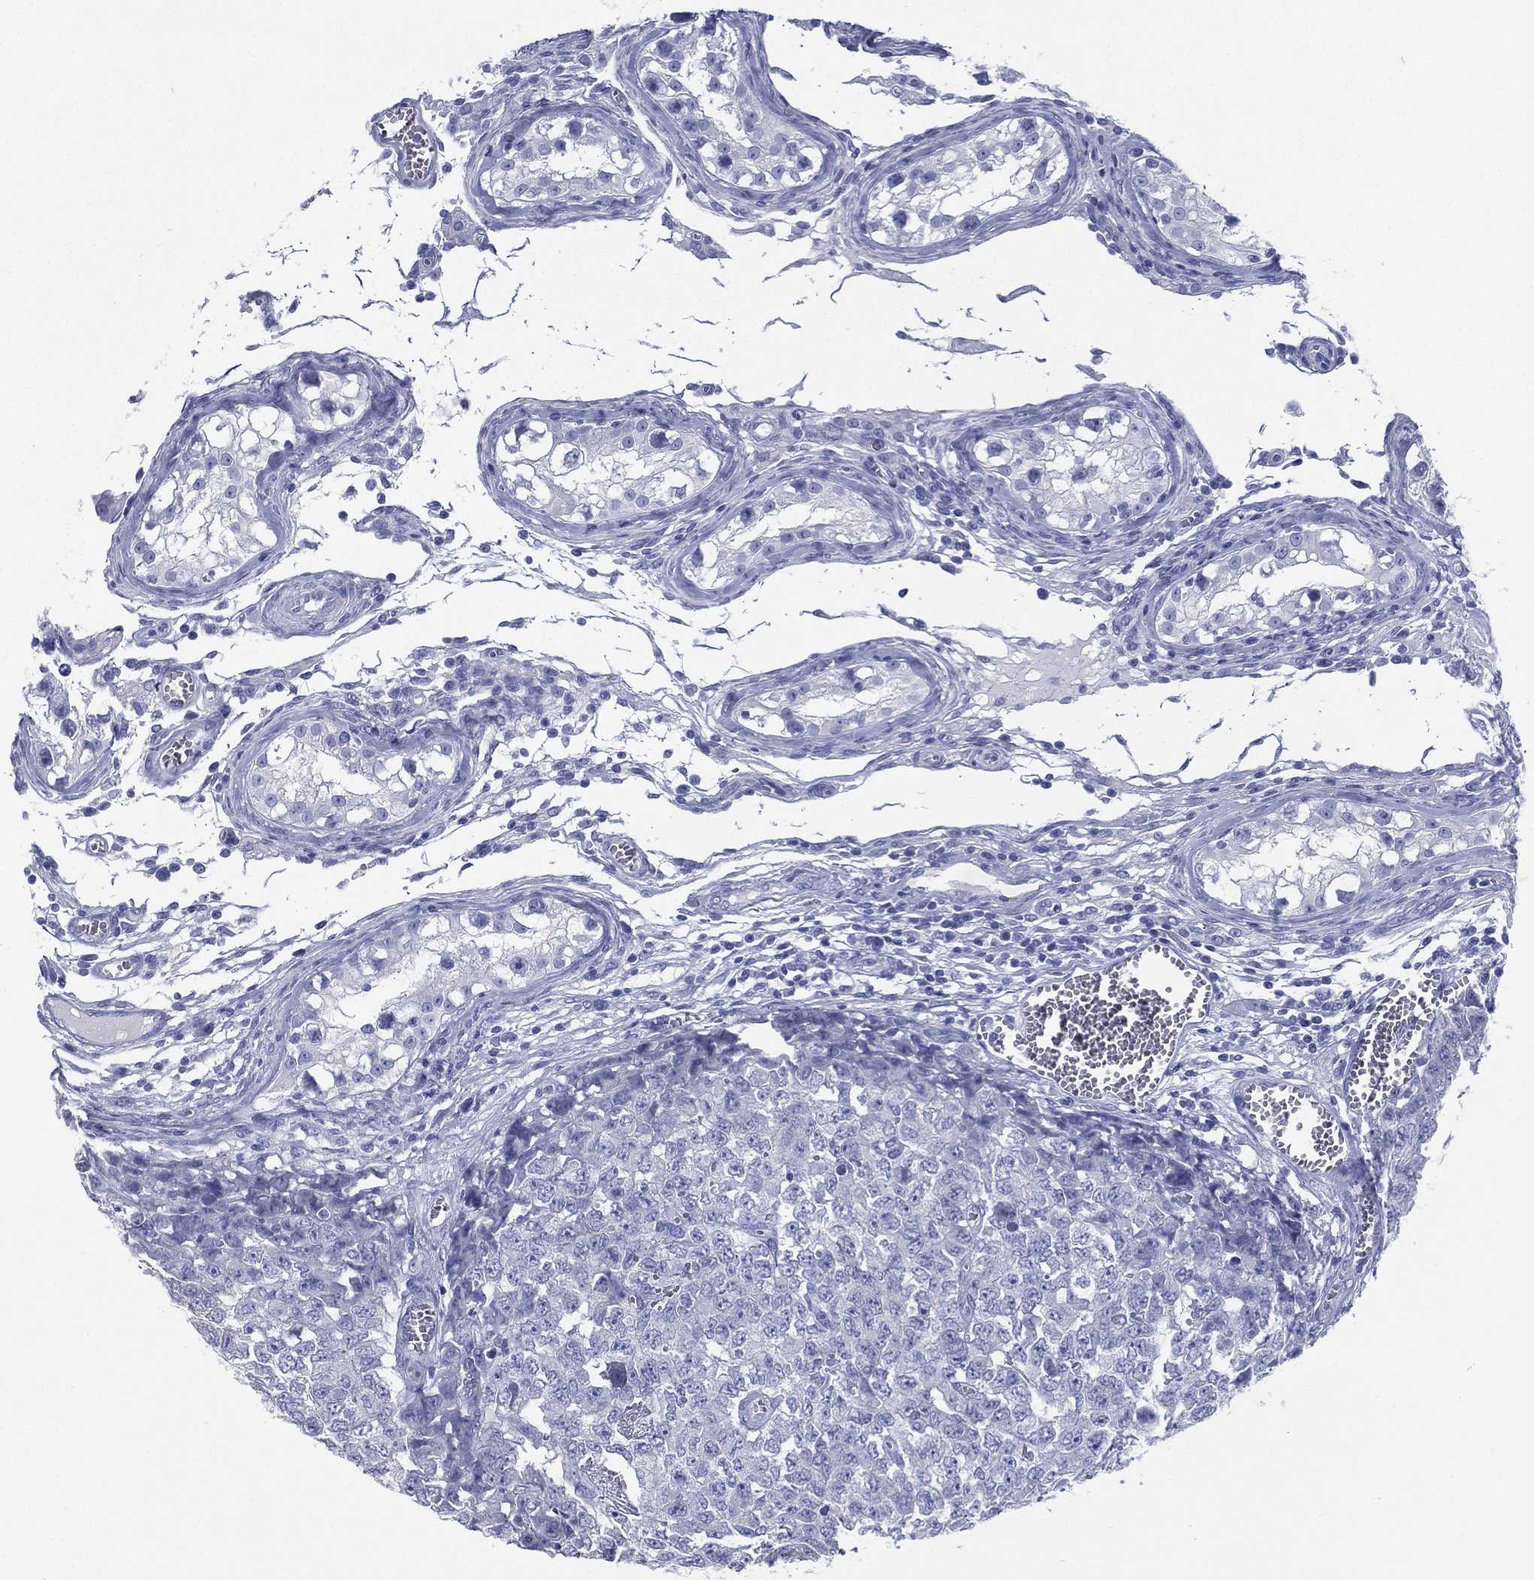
{"staining": {"intensity": "negative", "quantity": "none", "location": "none"}, "tissue": "testis cancer", "cell_type": "Tumor cells", "image_type": "cancer", "snomed": [{"axis": "morphology", "description": "Carcinoma, Embryonal, NOS"}, {"axis": "topography", "description": "Testis"}], "caption": "DAB (3,3'-diaminobenzidine) immunohistochemical staining of human testis embryonal carcinoma displays no significant positivity in tumor cells.", "gene": "RSPH4A", "patient": {"sex": "male", "age": 23}}